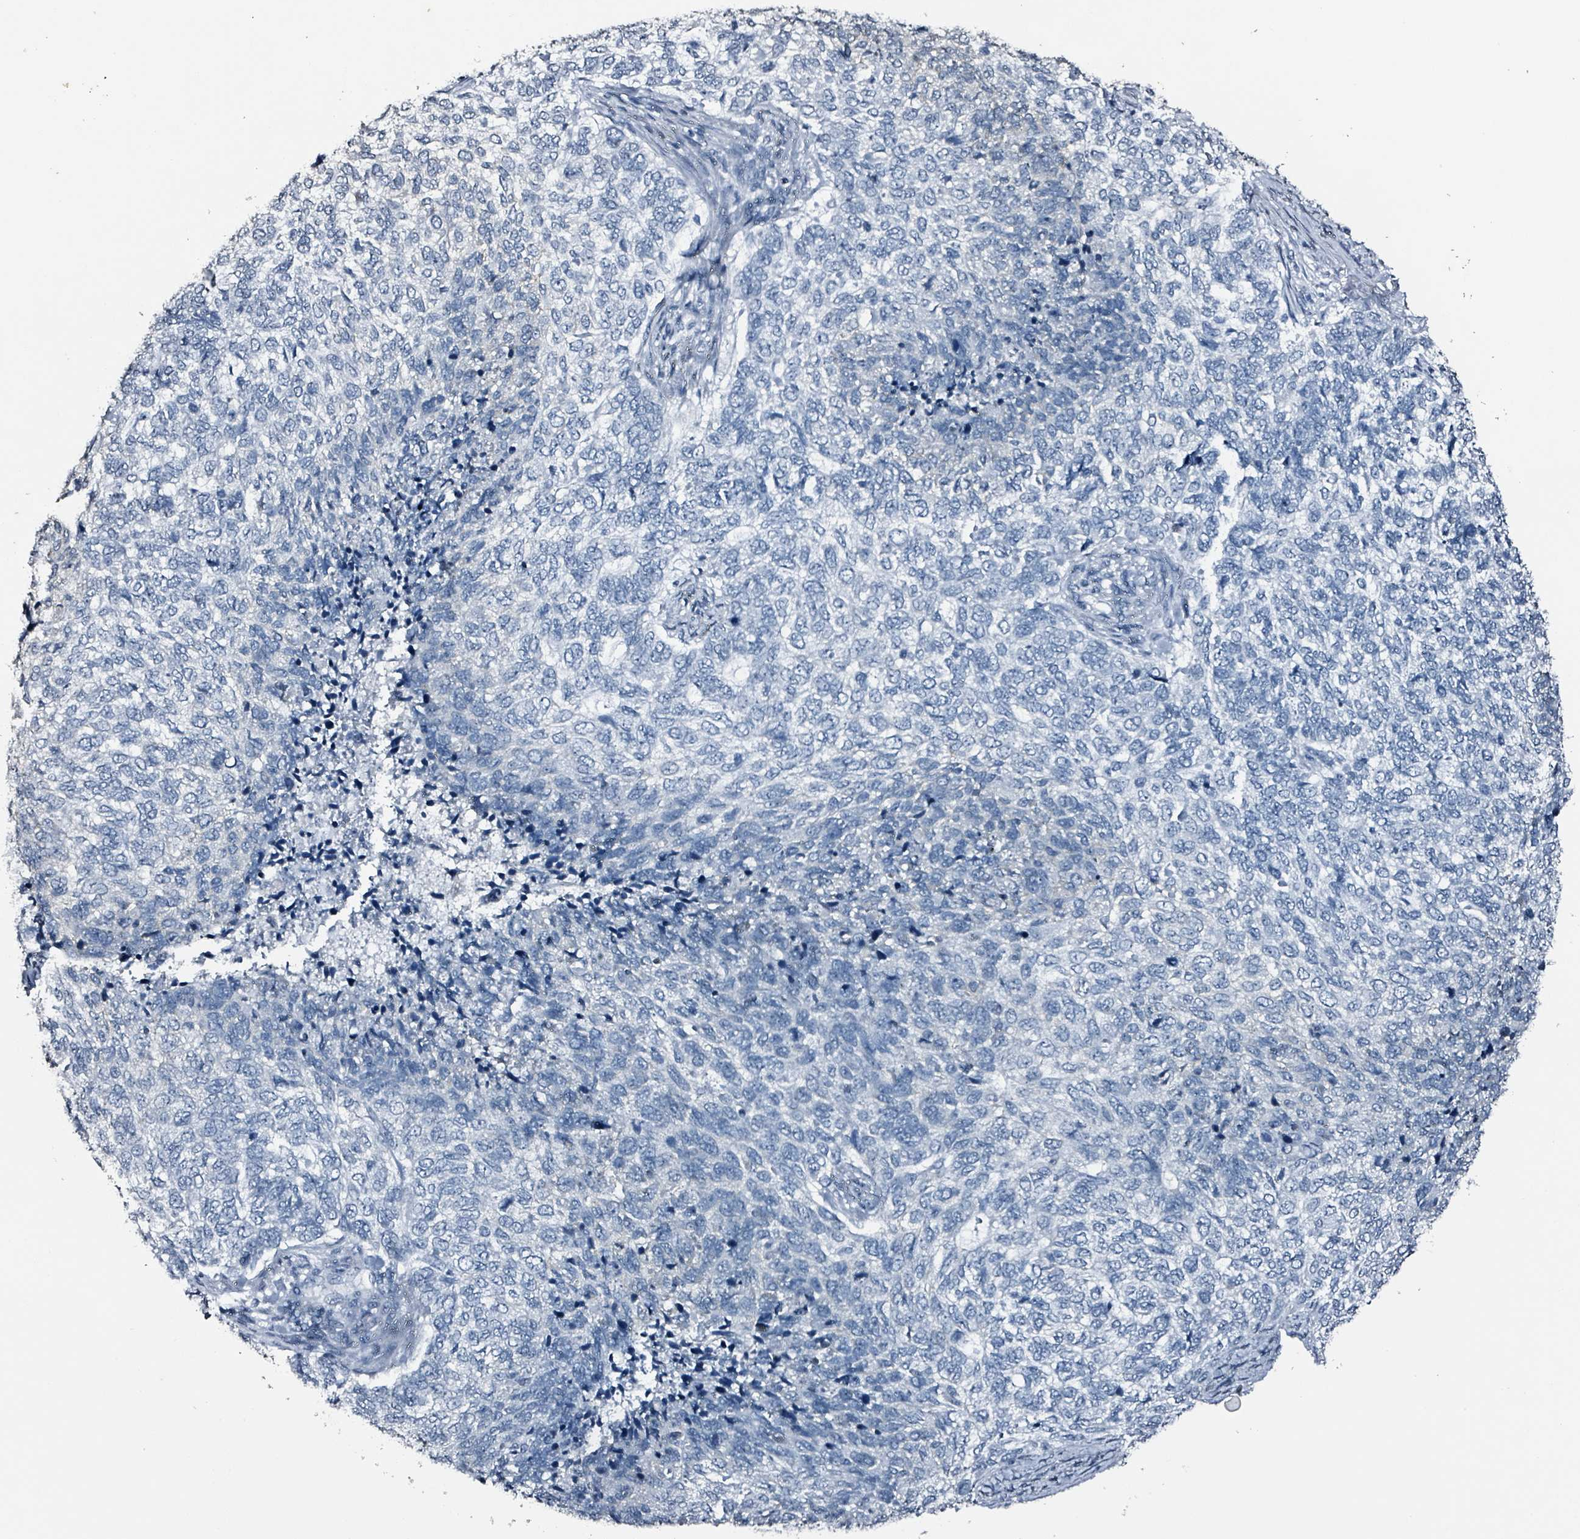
{"staining": {"intensity": "negative", "quantity": "none", "location": "none"}, "tissue": "skin cancer", "cell_type": "Tumor cells", "image_type": "cancer", "snomed": [{"axis": "morphology", "description": "Basal cell carcinoma"}, {"axis": "topography", "description": "Skin"}], "caption": "DAB immunohistochemical staining of human skin basal cell carcinoma exhibits no significant positivity in tumor cells. (Immunohistochemistry (ihc), brightfield microscopy, high magnification).", "gene": "CA9", "patient": {"sex": "female", "age": 65}}